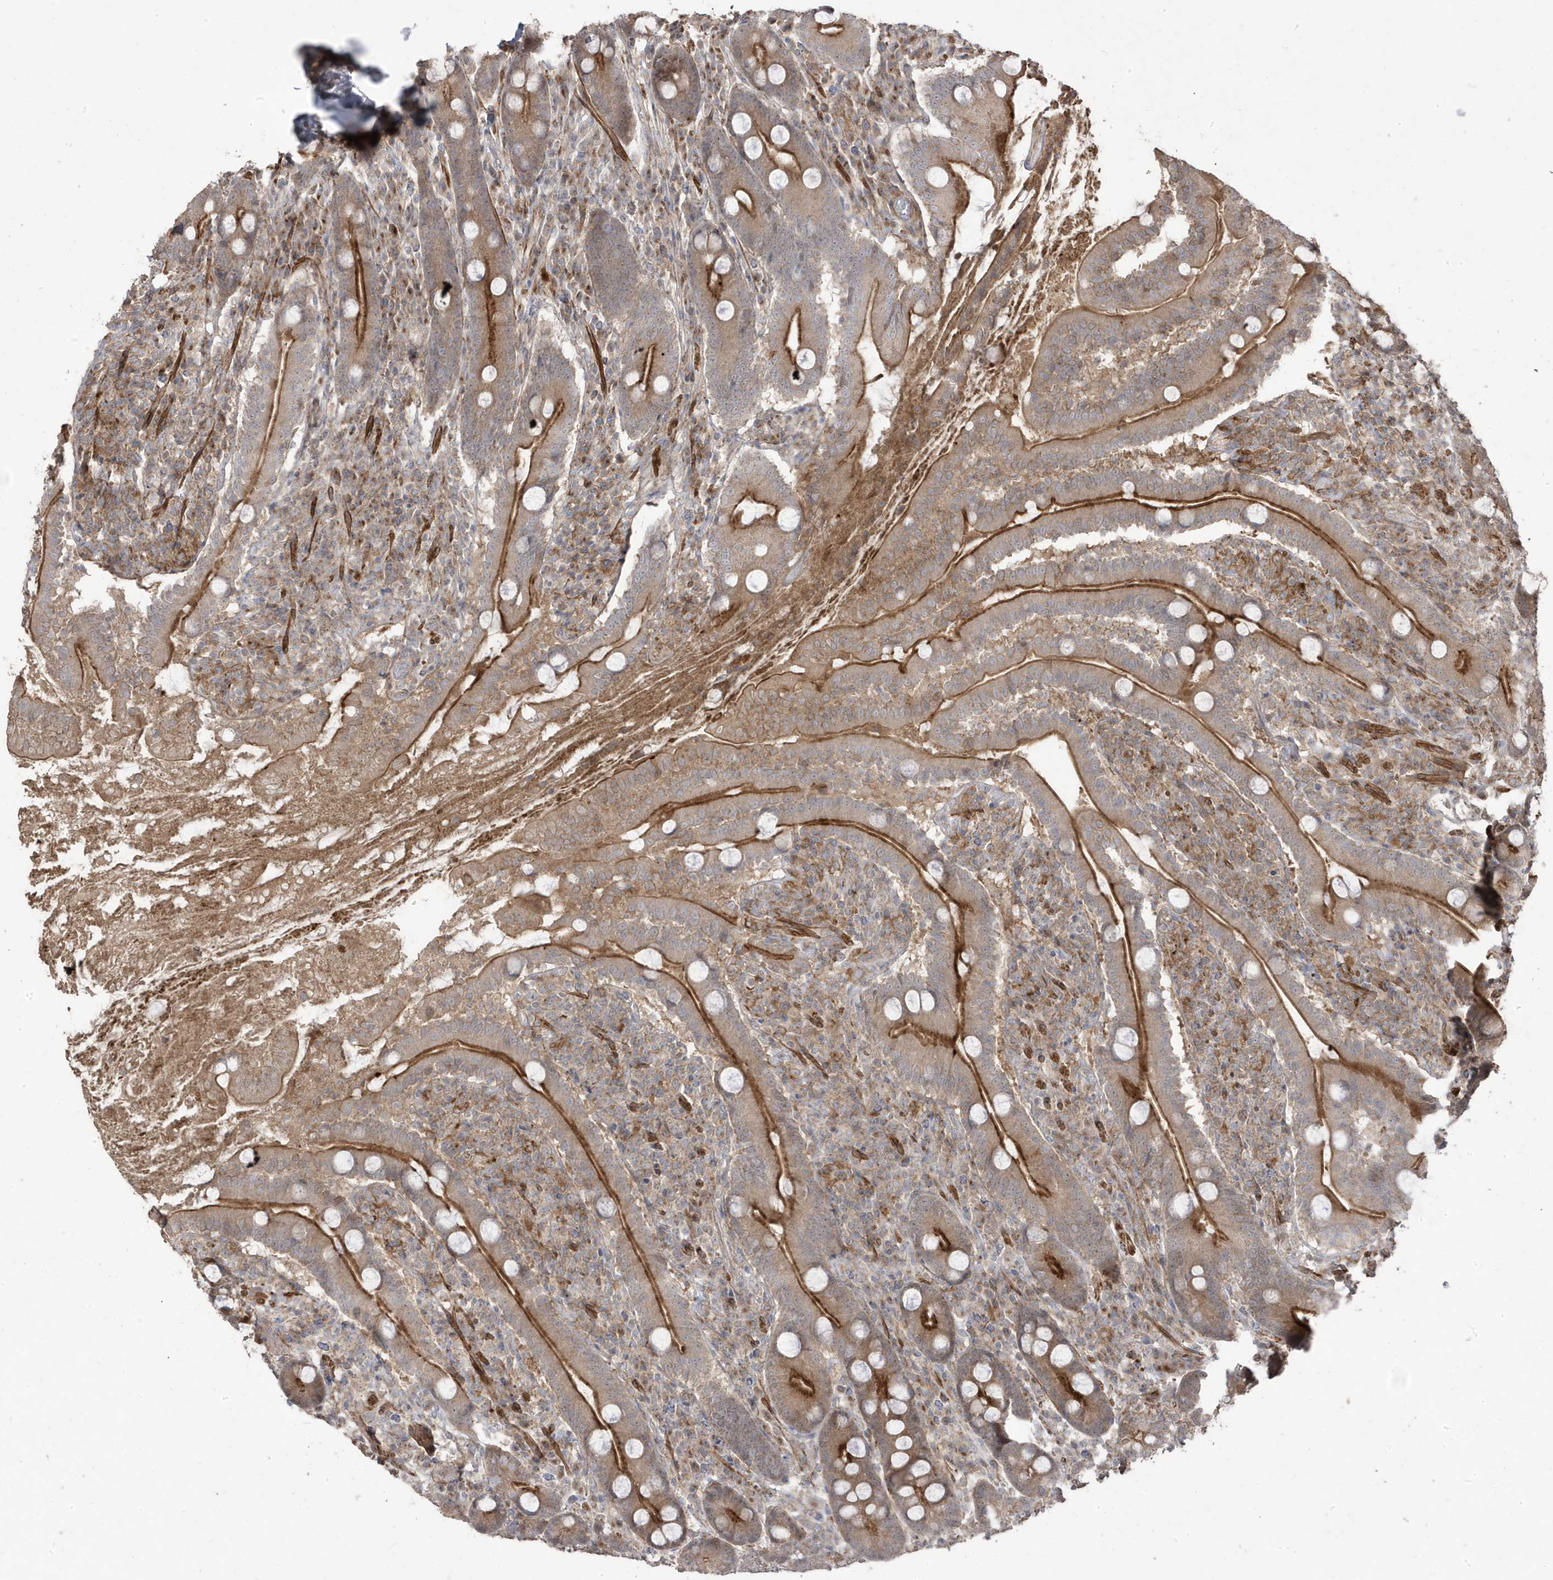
{"staining": {"intensity": "moderate", "quantity": ">75%", "location": "cytoplasmic/membranous"}, "tissue": "duodenum", "cell_type": "Glandular cells", "image_type": "normal", "snomed": [{"axis": "morphology", "description": "Normal tissue, NOS"}, {"axis": "topography", "description": "Duodenum"}], "caption": "Immunohistochemical staining of normal human duodenum exhibits moderate cytoplasmic/membranous protein expression in approximately >75% of glandular cells.", "gene": "CETN3", "patient": {"sex": "male", "age": 35}}